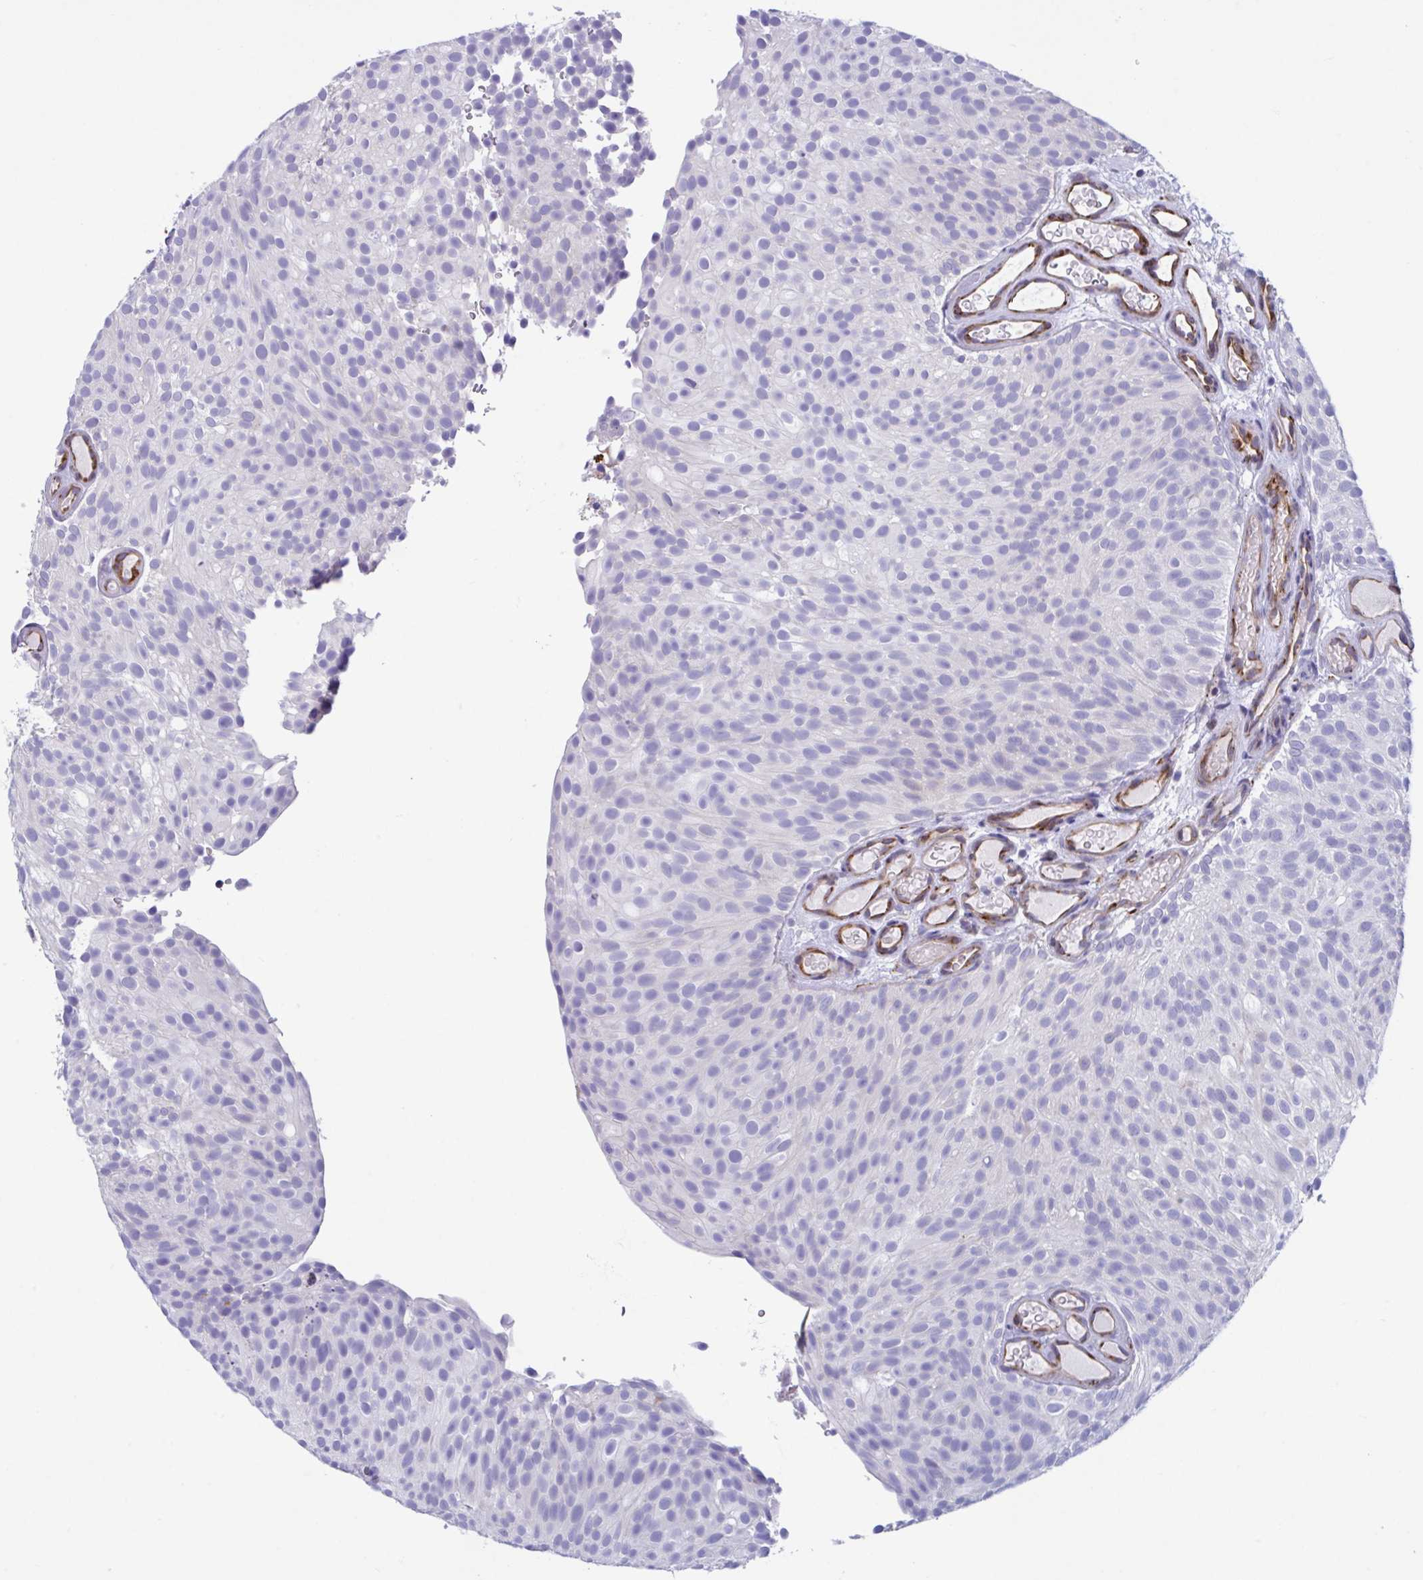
{"staining": {"intensity": "negative", "quantity": "none", "location": "none"}, "tissue": "urothelial cancer", "cell_type": "Tumor cells", "image_type": "cancer", "snomed": [{"axis": "morphology", "description": "Urothelial carcinoma, Low grade"}, {"axis": "topography", "description": "Urinary bladder"}], "caption": "Tumor cells show no significant protein staining in urothelial cancer.", "gene": "PEAK3", "patient": {"sex": "male", "age": 78}}